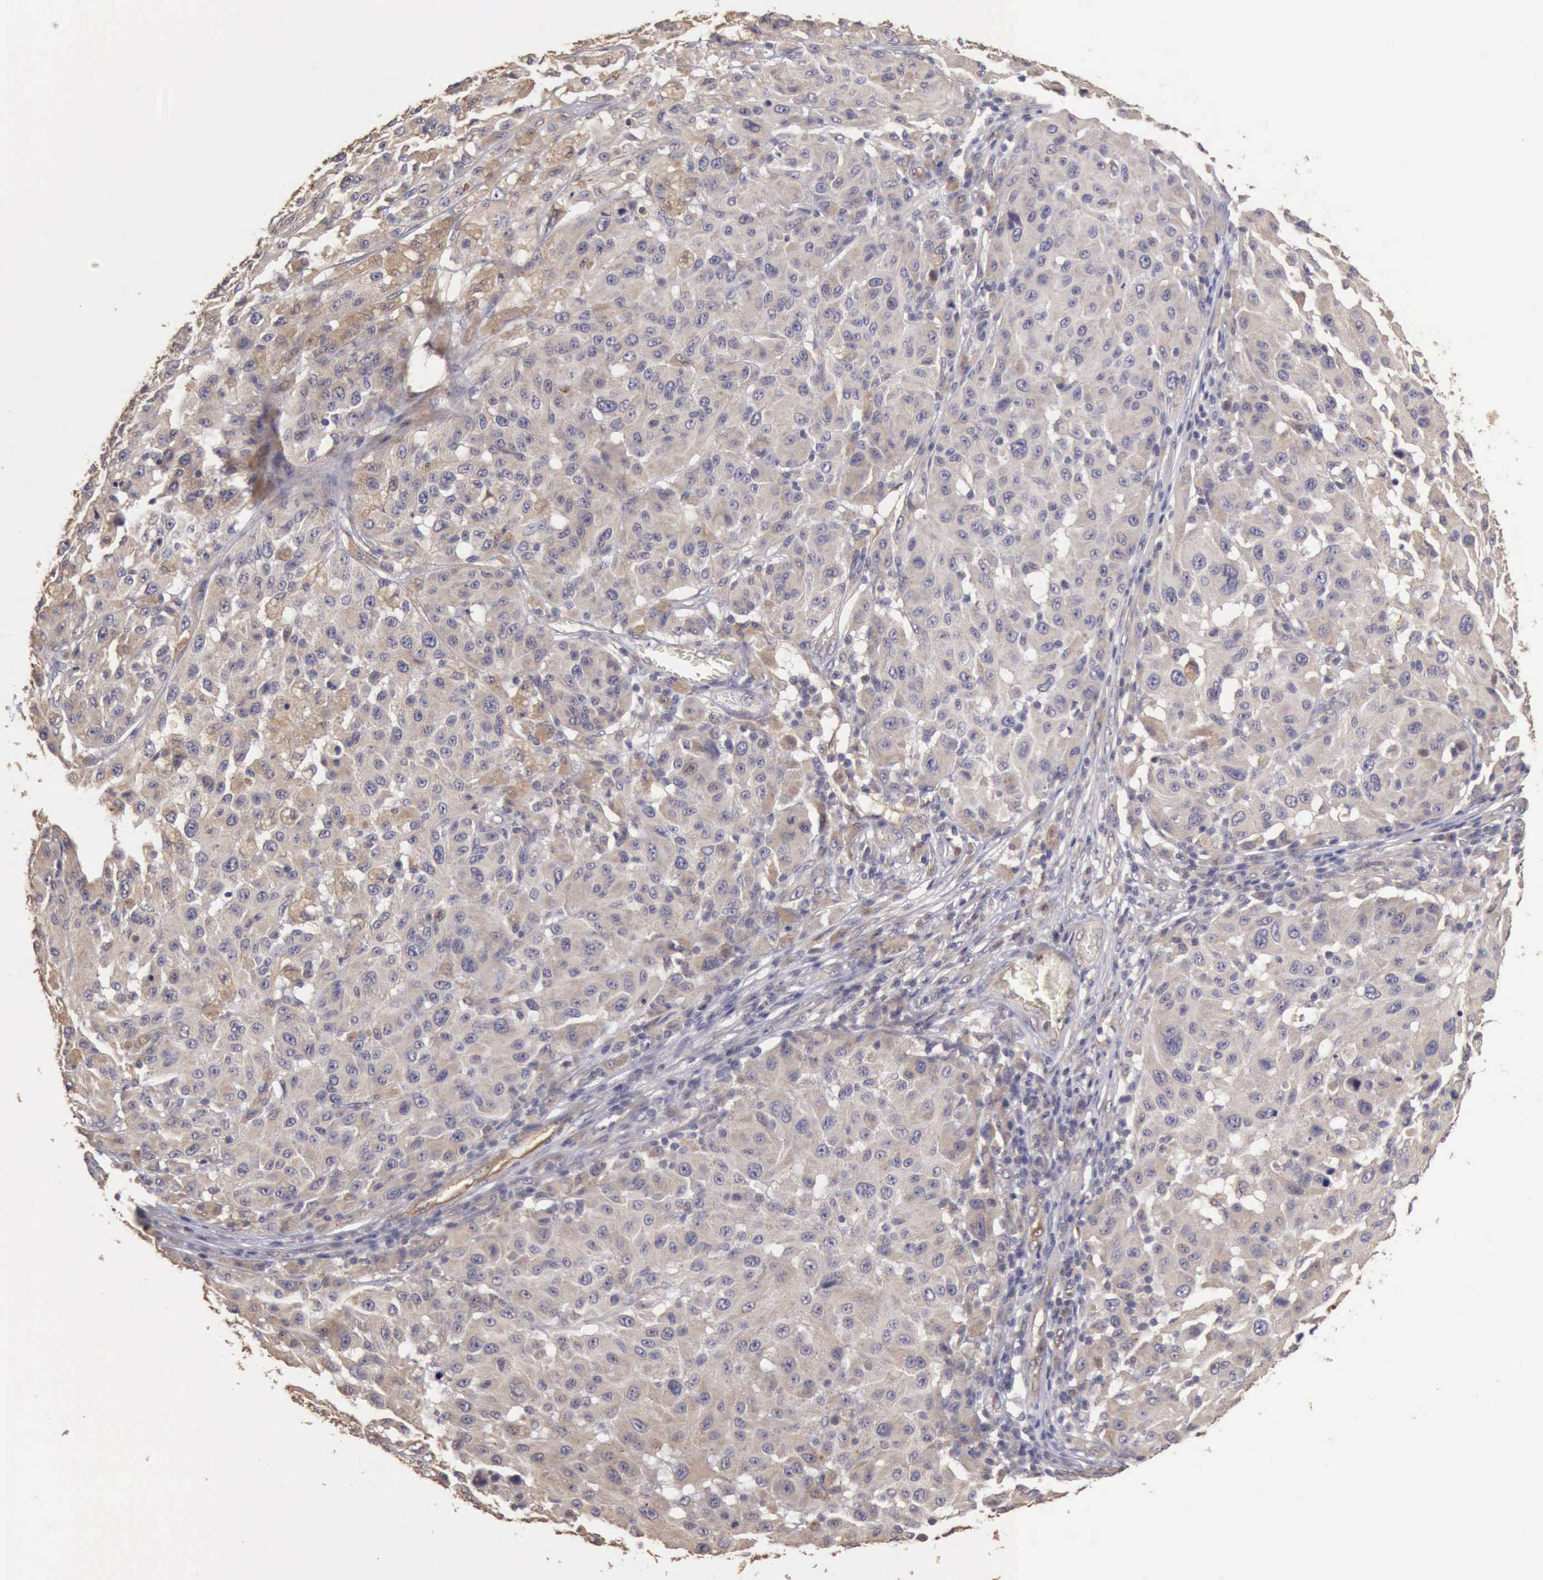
{"staining": {"intensity": "negative", "quantity": "none", "location": "none"}, "tissue": "melanoma", "cell_type": "Tumor cells", "image_type": "cancer", "snomed": [{"axis": "morphology", "description": "Malignant melanoma, NOS"}, {"axis": "topography", "description": "Skin"}], "caption": "IHC image of human melanoma stained for a protein (brown), which displays no expression in tumor cells.", "gene": "BMX", "patient": {"sex": "female", "age": 77}}